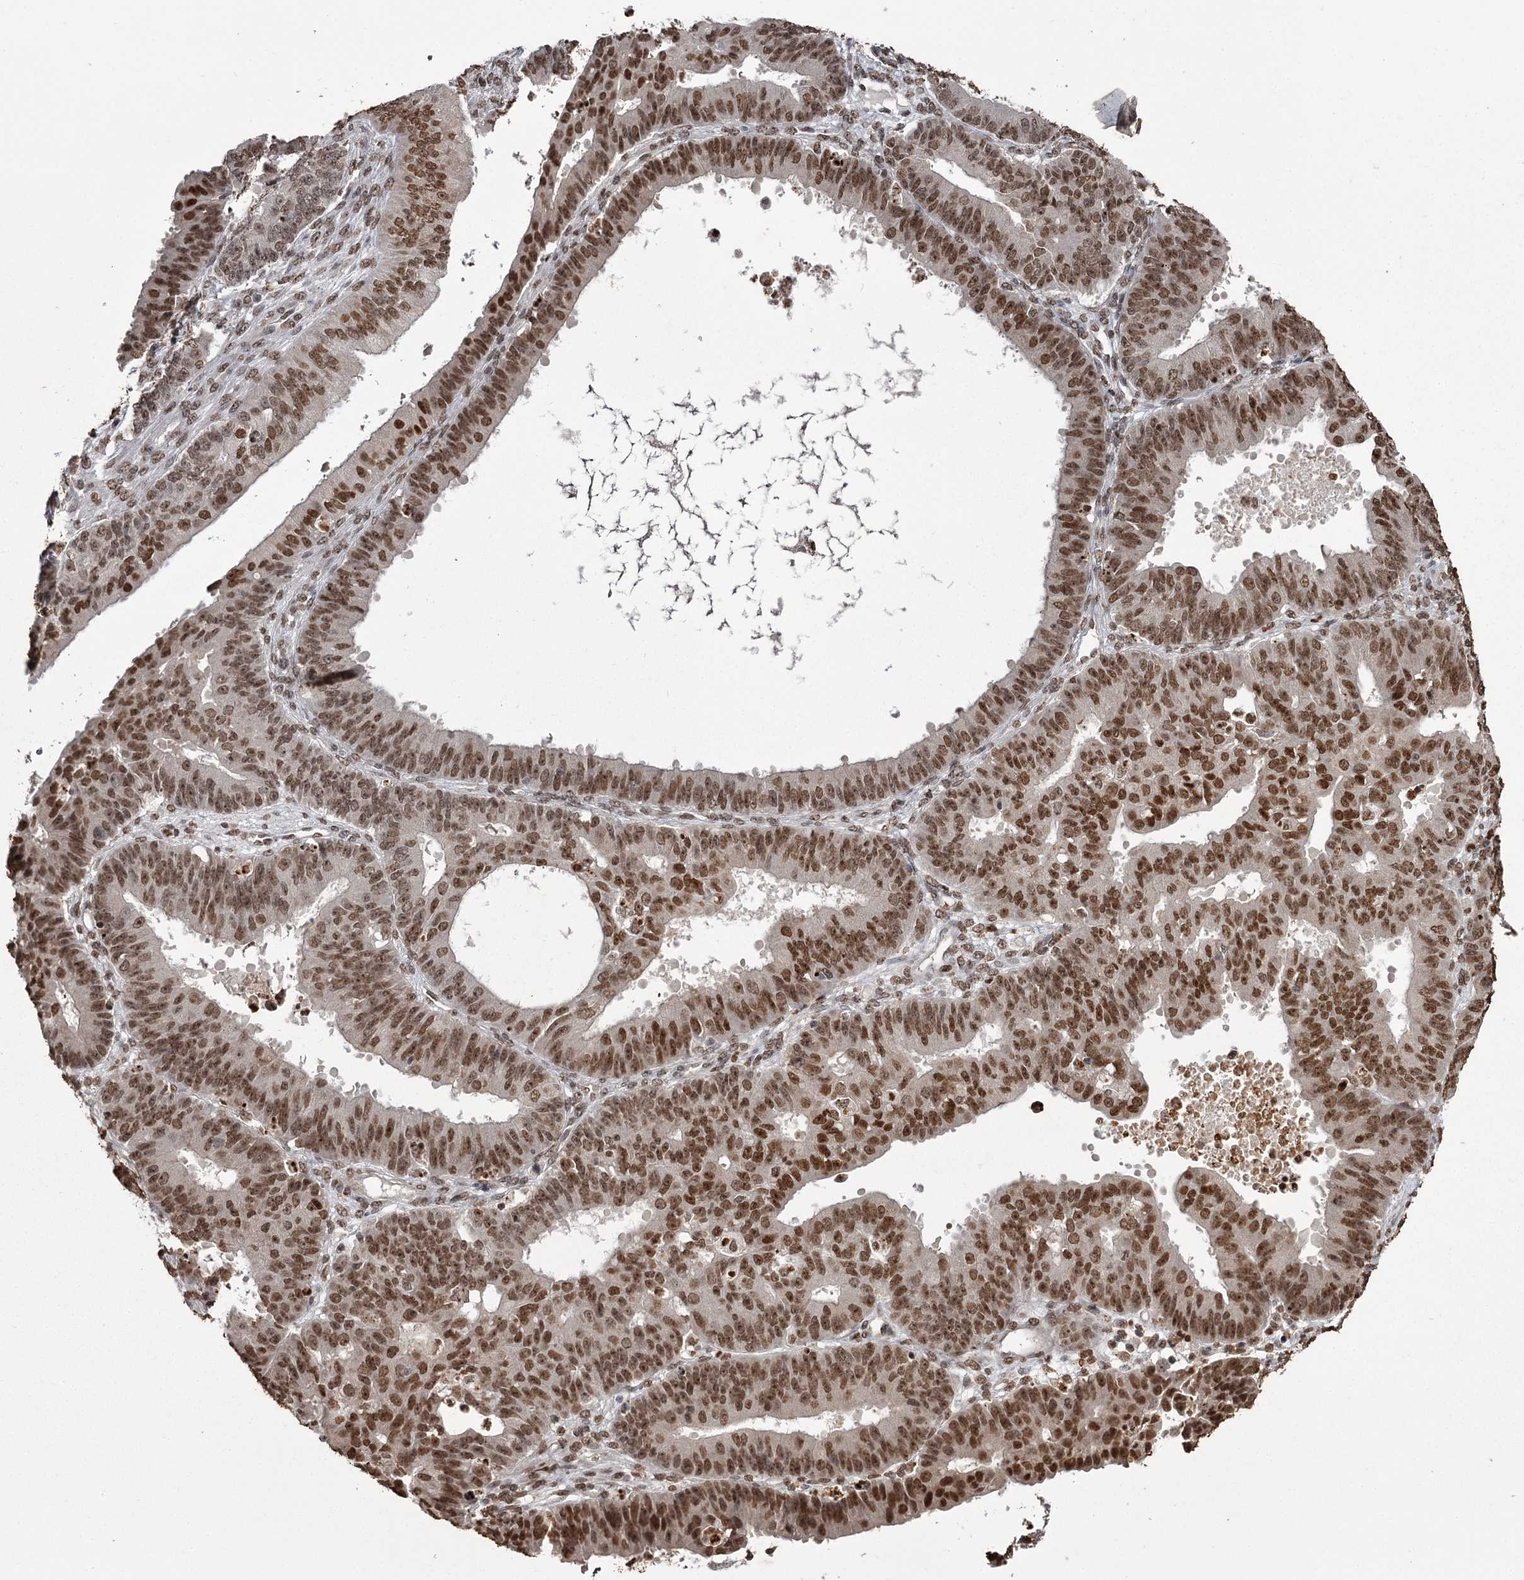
{"staining": {"intensity": "strong", "quantity": ">75%", "location": "nuclear"}, "tissue": "ovarian cancer", "cell_type": "Tumor cells", "image_type": "cancer", "snomed": [{"axis": "morphology", "description": "Carcinoma, endometroid"}, {"axis": "topography", "description": "Appendix"}, {"axis": "topography", "description": "Ovary"}], "caption": "Immunohistochemical staining of human ovarian cancer exhibits high levels of strong nuclear protein positivity in approximately >75% of tumor cells. (Brightfield microscopy of DAB IHC at high magnification).", "gene": "THYN1", "patient": {"sex": "female", "age": 42}}